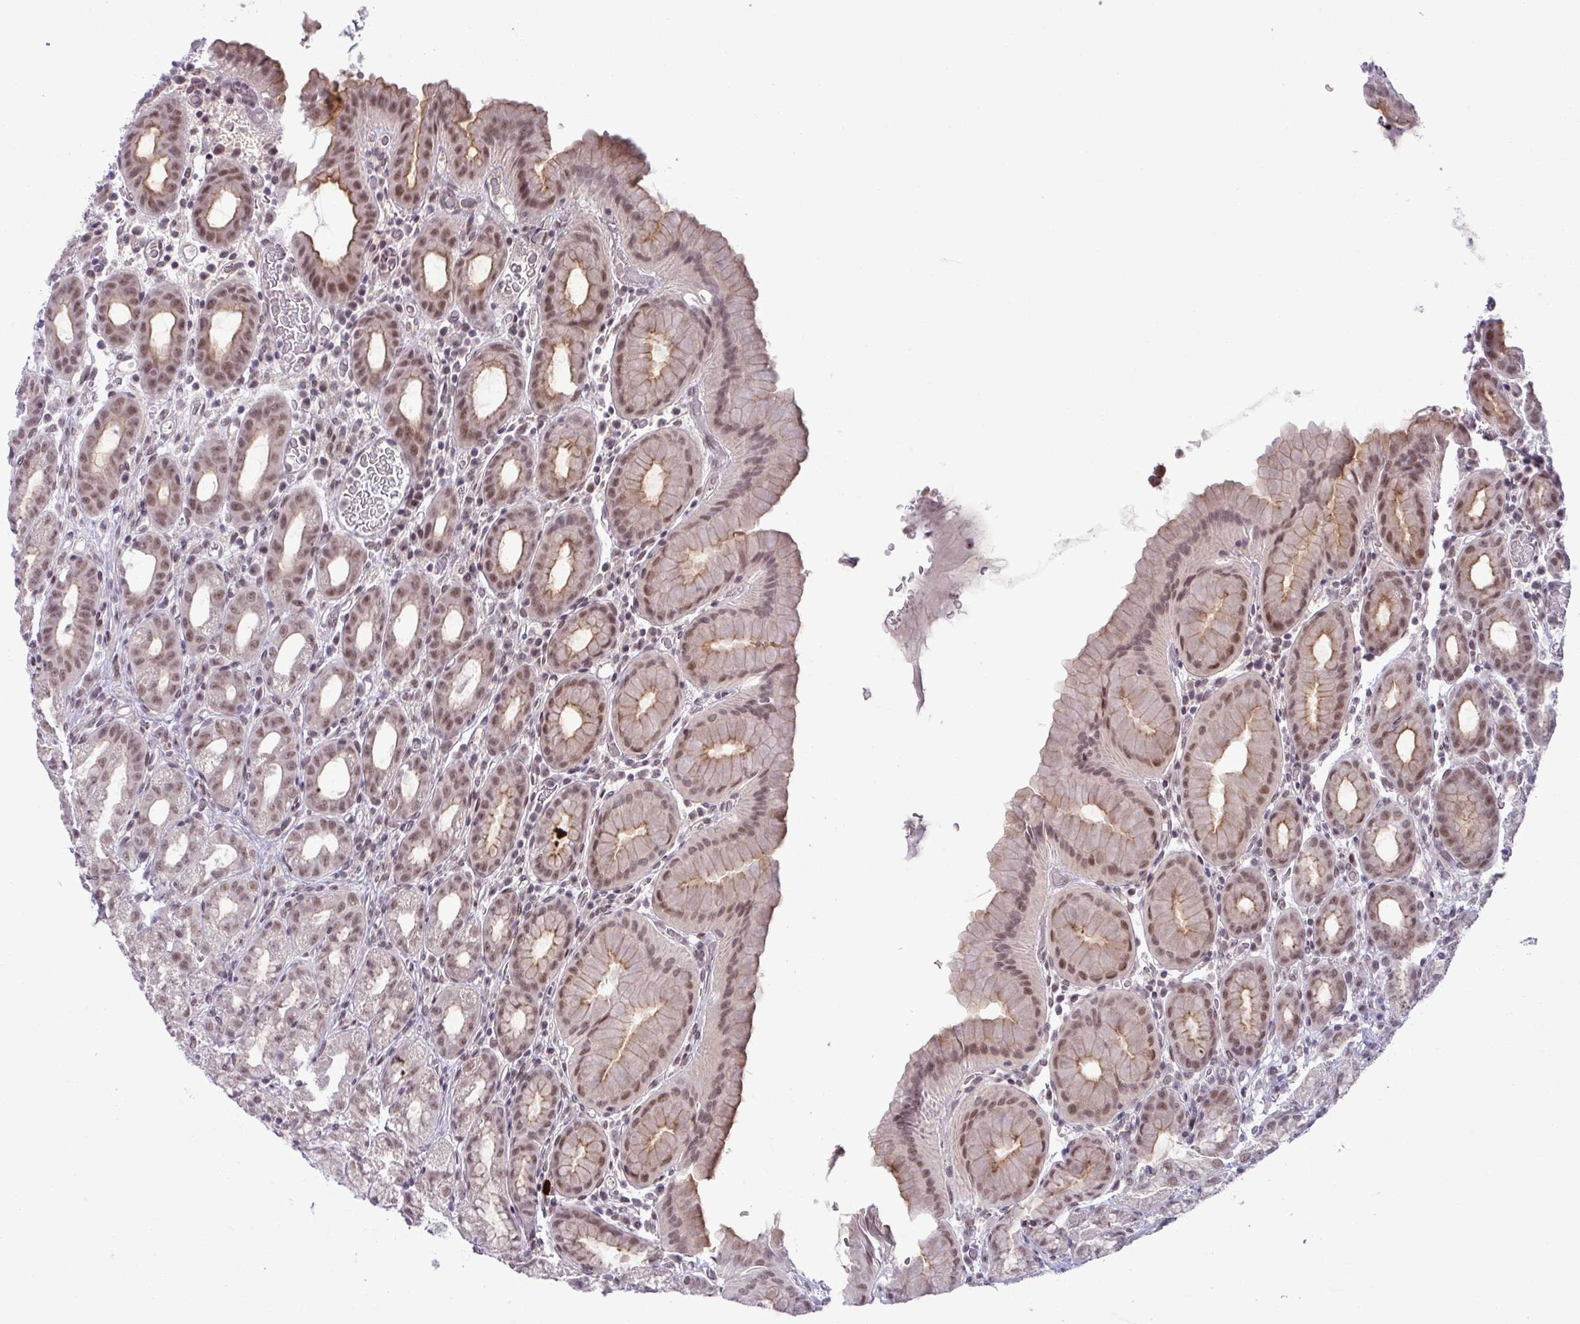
{"staining": {"intensity": "moderate", "quantity": ">75%", "location": "cytoplasmic/membranous,nuclear"}, "tissue": "stomach", "cell_type": "Glandular cells", "image_type": "normal", "snomed": [{"axis": "morphology", "description": "Normal tissue, NOS"}, {"axis": "topography", "description": "Stomach, upper"}, {"axis": "topography", "description": "Stomach, lower"}, {"axis": "topography", "description": "Small intestine"}], "caption": "Immunohistochemistry histopathology image of benign stomach: stomach stained using immunohistochemistry reveals medium levels of moderate protein expression localized specifically in the cytoplasmic/membranous,nuclear of glandular cells, appearing as a cytoplasmic/membranous,nuclear brown color.", "gene": "PTPN20", "patient": {"sex": "male", "age": 68}}